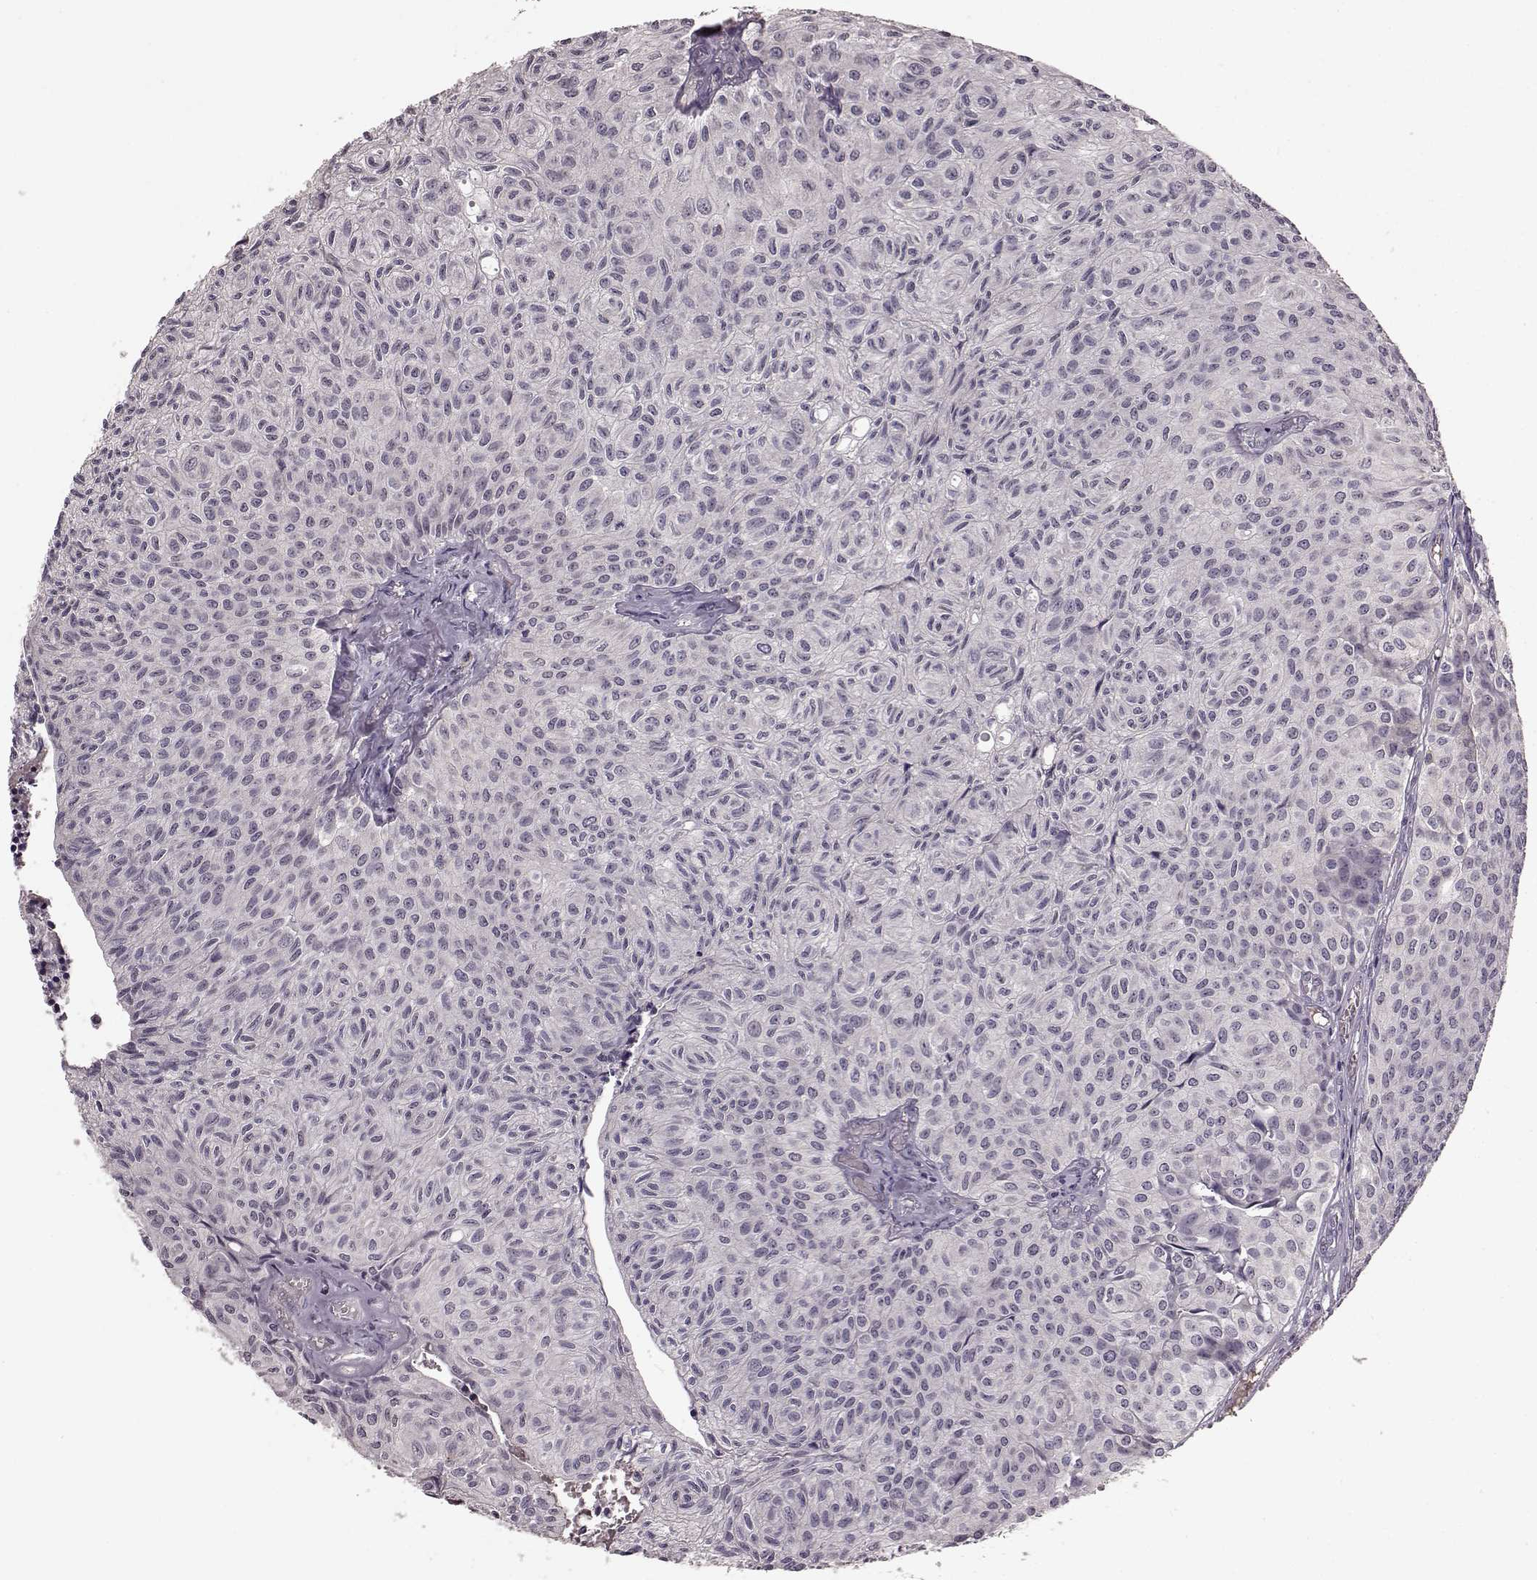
{"staining": {"intensity": "negative", "quantity": "none", "location": "none"}, "tissue": "urothelial cancer", "cell_type": "Tumor cells", "image_type": "cancer", "snomed": [{"axis": "morphology", "description": "Urothelial carcinoma, Low grade"}, {"axis": "topography", "description": "Urinary bladder"}], "caption": "The photomicrograph reveals no significant expression in tumor cells of urothelial carcinoma (low-grade). (IHC, brightfield microscopy, high magnification).", "gene": "NRL", "patient": {"sex": "male", "age": 89}}